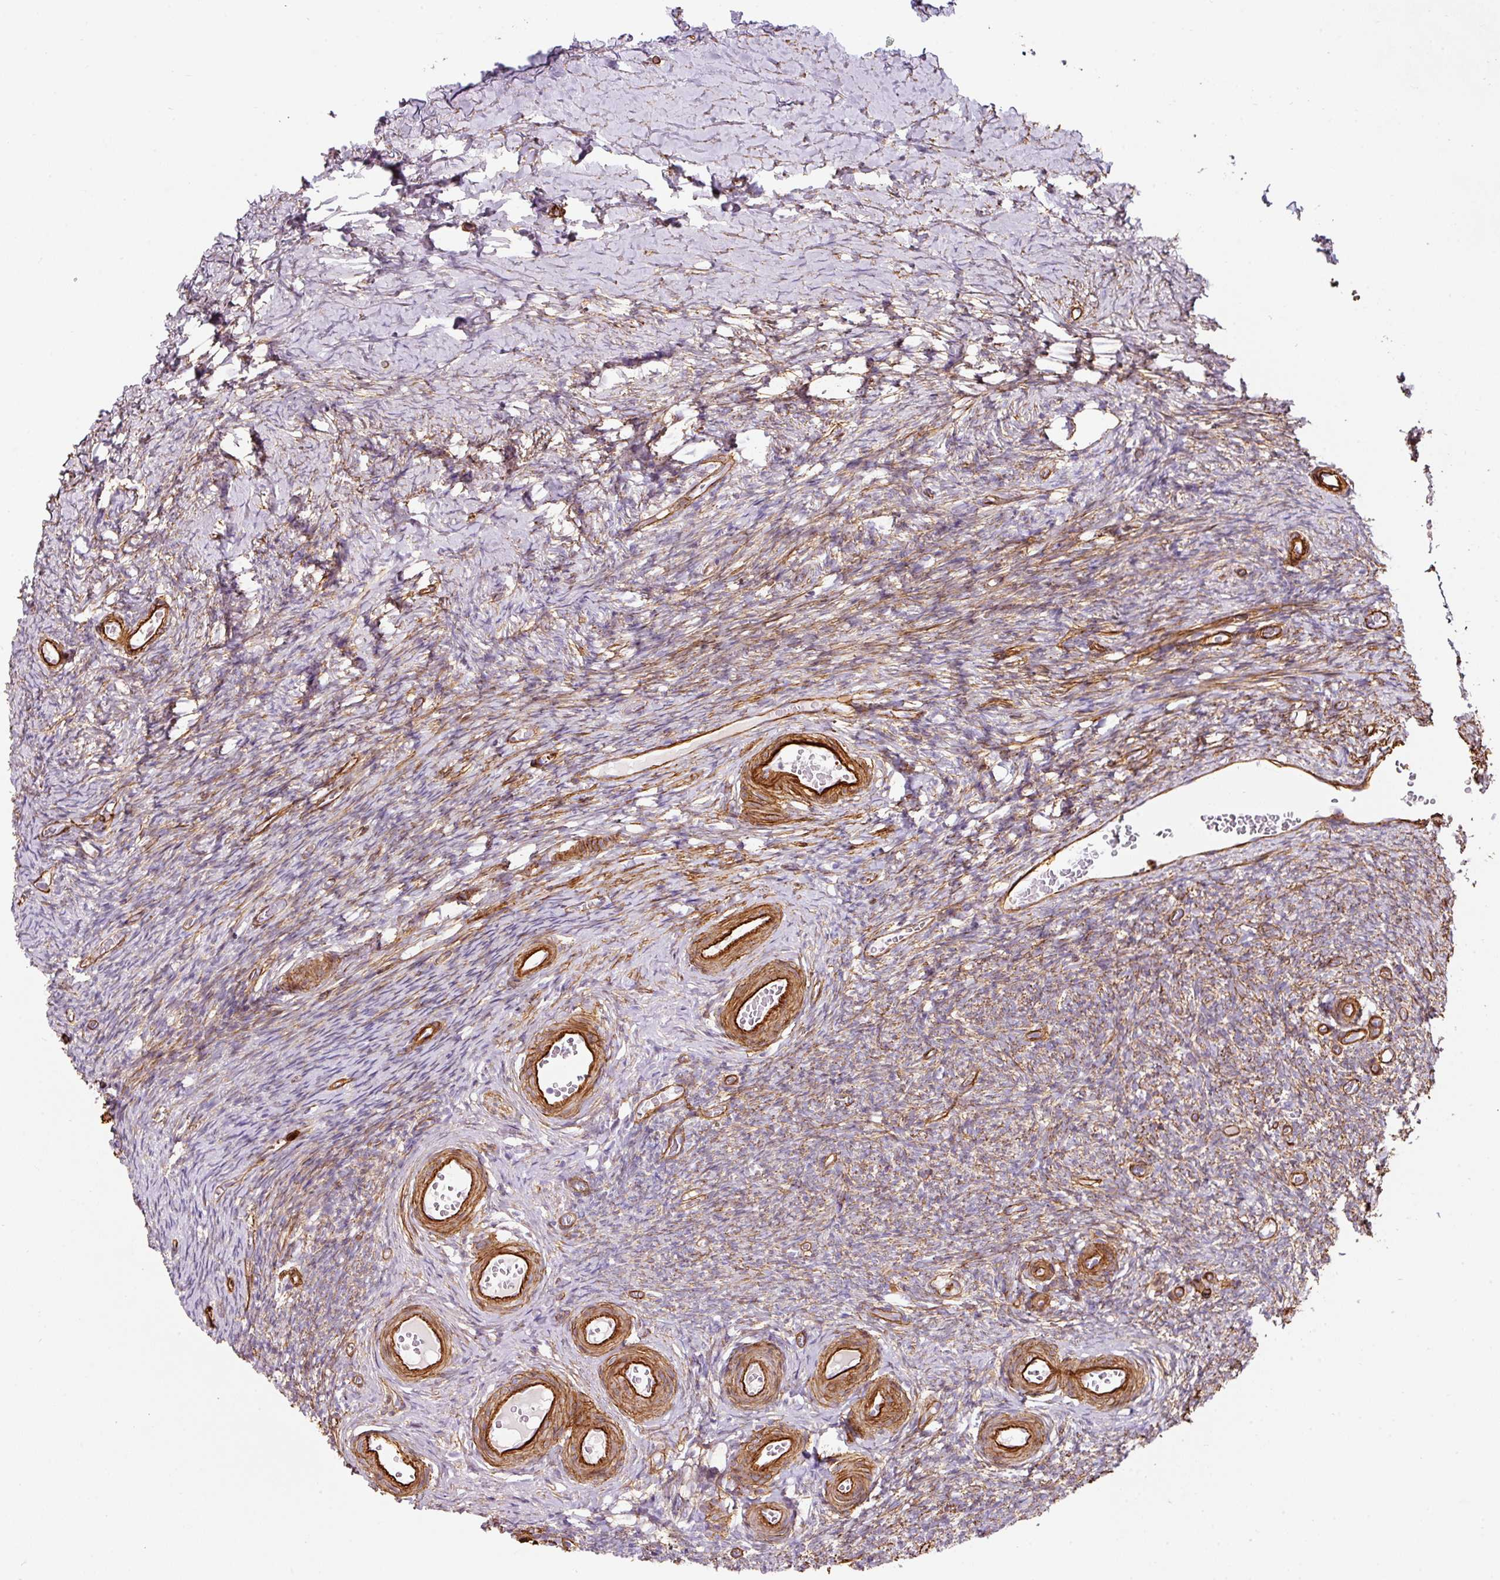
{"staining": {"intensity": "negative", "quantity": "none", "location": "none"}, "tissue": "ovary", "cell_type": "Follicle cells", "image_type": "normal", "snomed": [{"axis": "morphology", "description": "Normal tissue, NOS"}, {"axis": "topography", "description": "Ovary"}], "caption": "Follicle cells show no significant staining in normal ovary. (Stains: DAB (3,3'-diaminobenzidine) IHC with hematoxylin counter stain, Microscopy: brightfield microscopy at high magnification).", "gene": "LOXL4", "patient": {"sex": "female", "age": 39}}